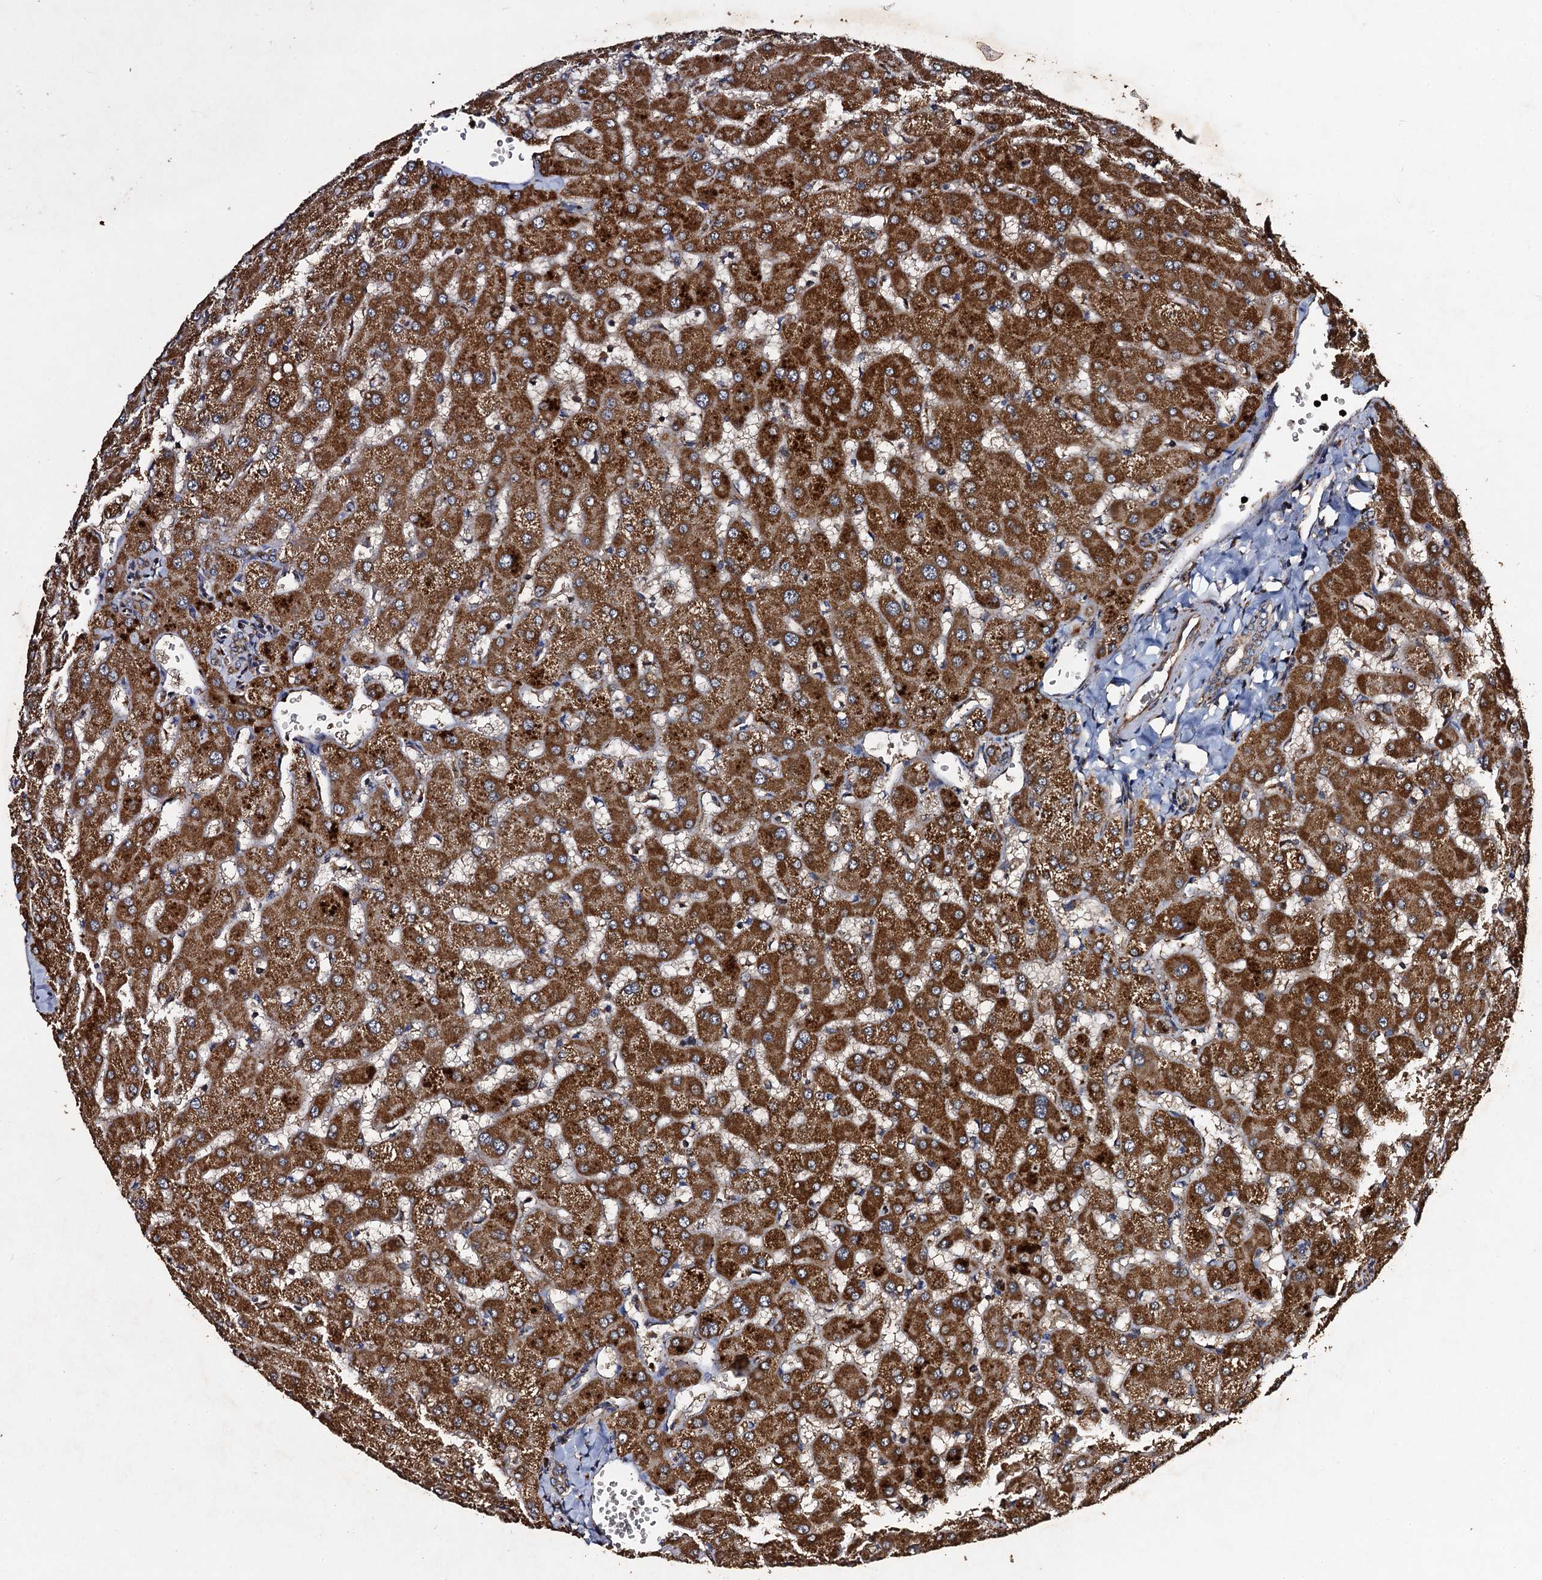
{"staining": {"intensity": "weak", "quantity": ">75%", "location": "cytoplasmic/membranous"}, "tissue": "liver", "cell_type": "Cholangiocytes", "image_type": "normal", "snomed": [{"axis": "morphology", "description": "Normal tissue, NOS"}, {"axis": "topography", "description": "Liver"}], "caption": "High-magnification brightfield microscopy of unremarkable liver stained with DAB (brown) and counterstained with hematoxylin (blue). cholangiocytes exhibit weak cytoplasmic/membranous expression is seen in approximately>75% of cells.", "gene": "NDUFA13", "patient": {"sex": "female", "age": 63}}